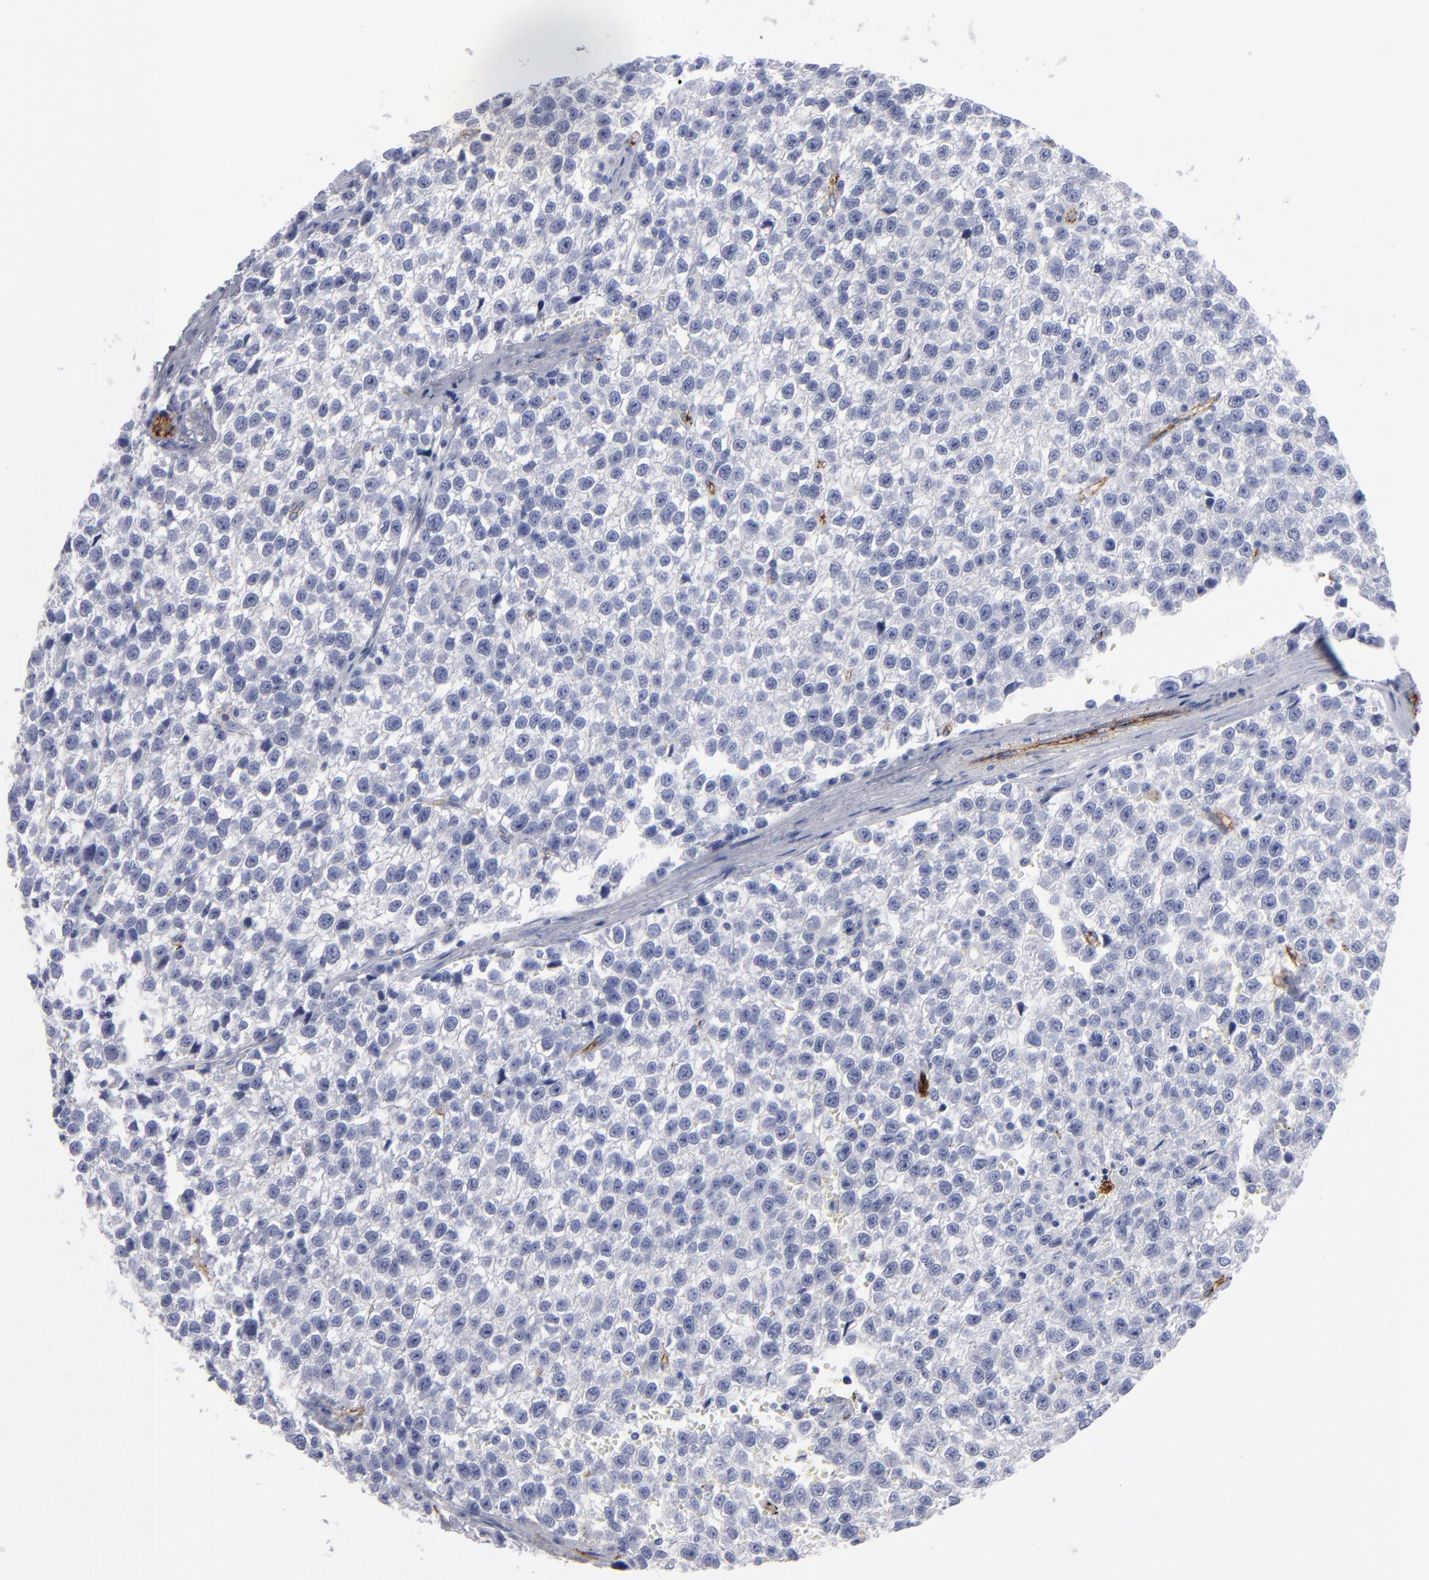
{"staining": {"intensity": "negative", "quantity": "none", "location": "none"}, "tissue": "testis cancer", "cell_type": "Tumor cells", "image_type": "cancer", "snomed": [{"axis": "morphology", "description": "Seminoma, NOS"}, {"axis": "topography", "description": "Testis"}], "caption": "The immunohistochemistry histopathology image has no significant expression in tumor cells of seminoma (testis) tissue. The staining is performed using DAB (3,3'-diaminobenzidine) brown chromogen with nuclei counter-stained in using hematoxylin.", "gene": "TM4SF1", "patient": {"sex": "male", "age": 35}}